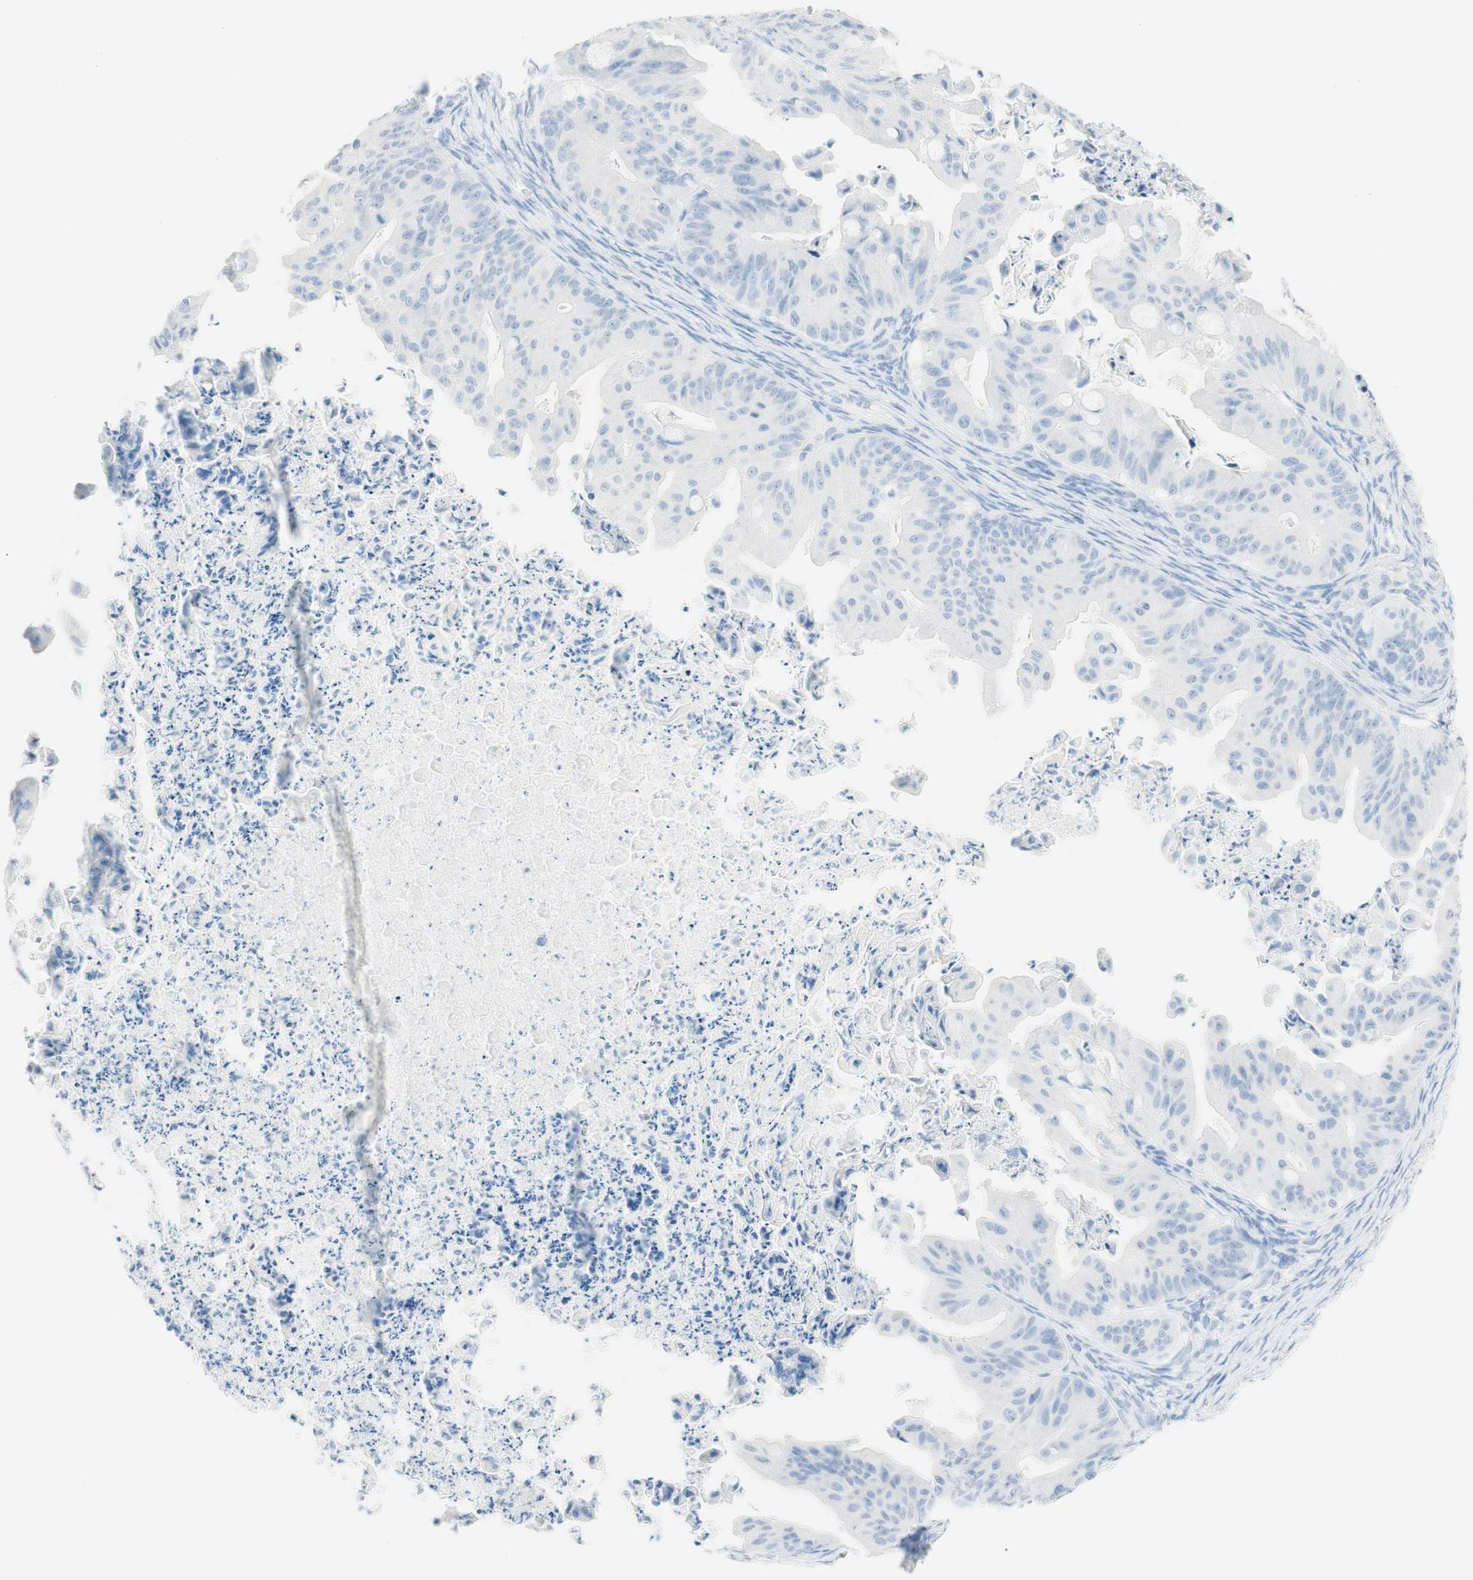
{"staining": {"intensity": "negative", "quantity": "none", "location": "none"}, "tissue": "ovarian cancer", "cell_type": "Tumor cells", "image_type": "cancer", "snomed": [{"axis": "morphology", "description": "Cystadenocarcinoma, mucinous, NOS"}, {"axis": "topography", "description": "Ovary"}], "caption": "A high-resolution histopathology image shows immunohistochemistry (IHC) staining of ovarian cancer (mucinous cystadenocarcinoma), which shows no significant staining in tumor cells.", "gene": "TPO", "patient": {"sex": "female", "age": 37}}